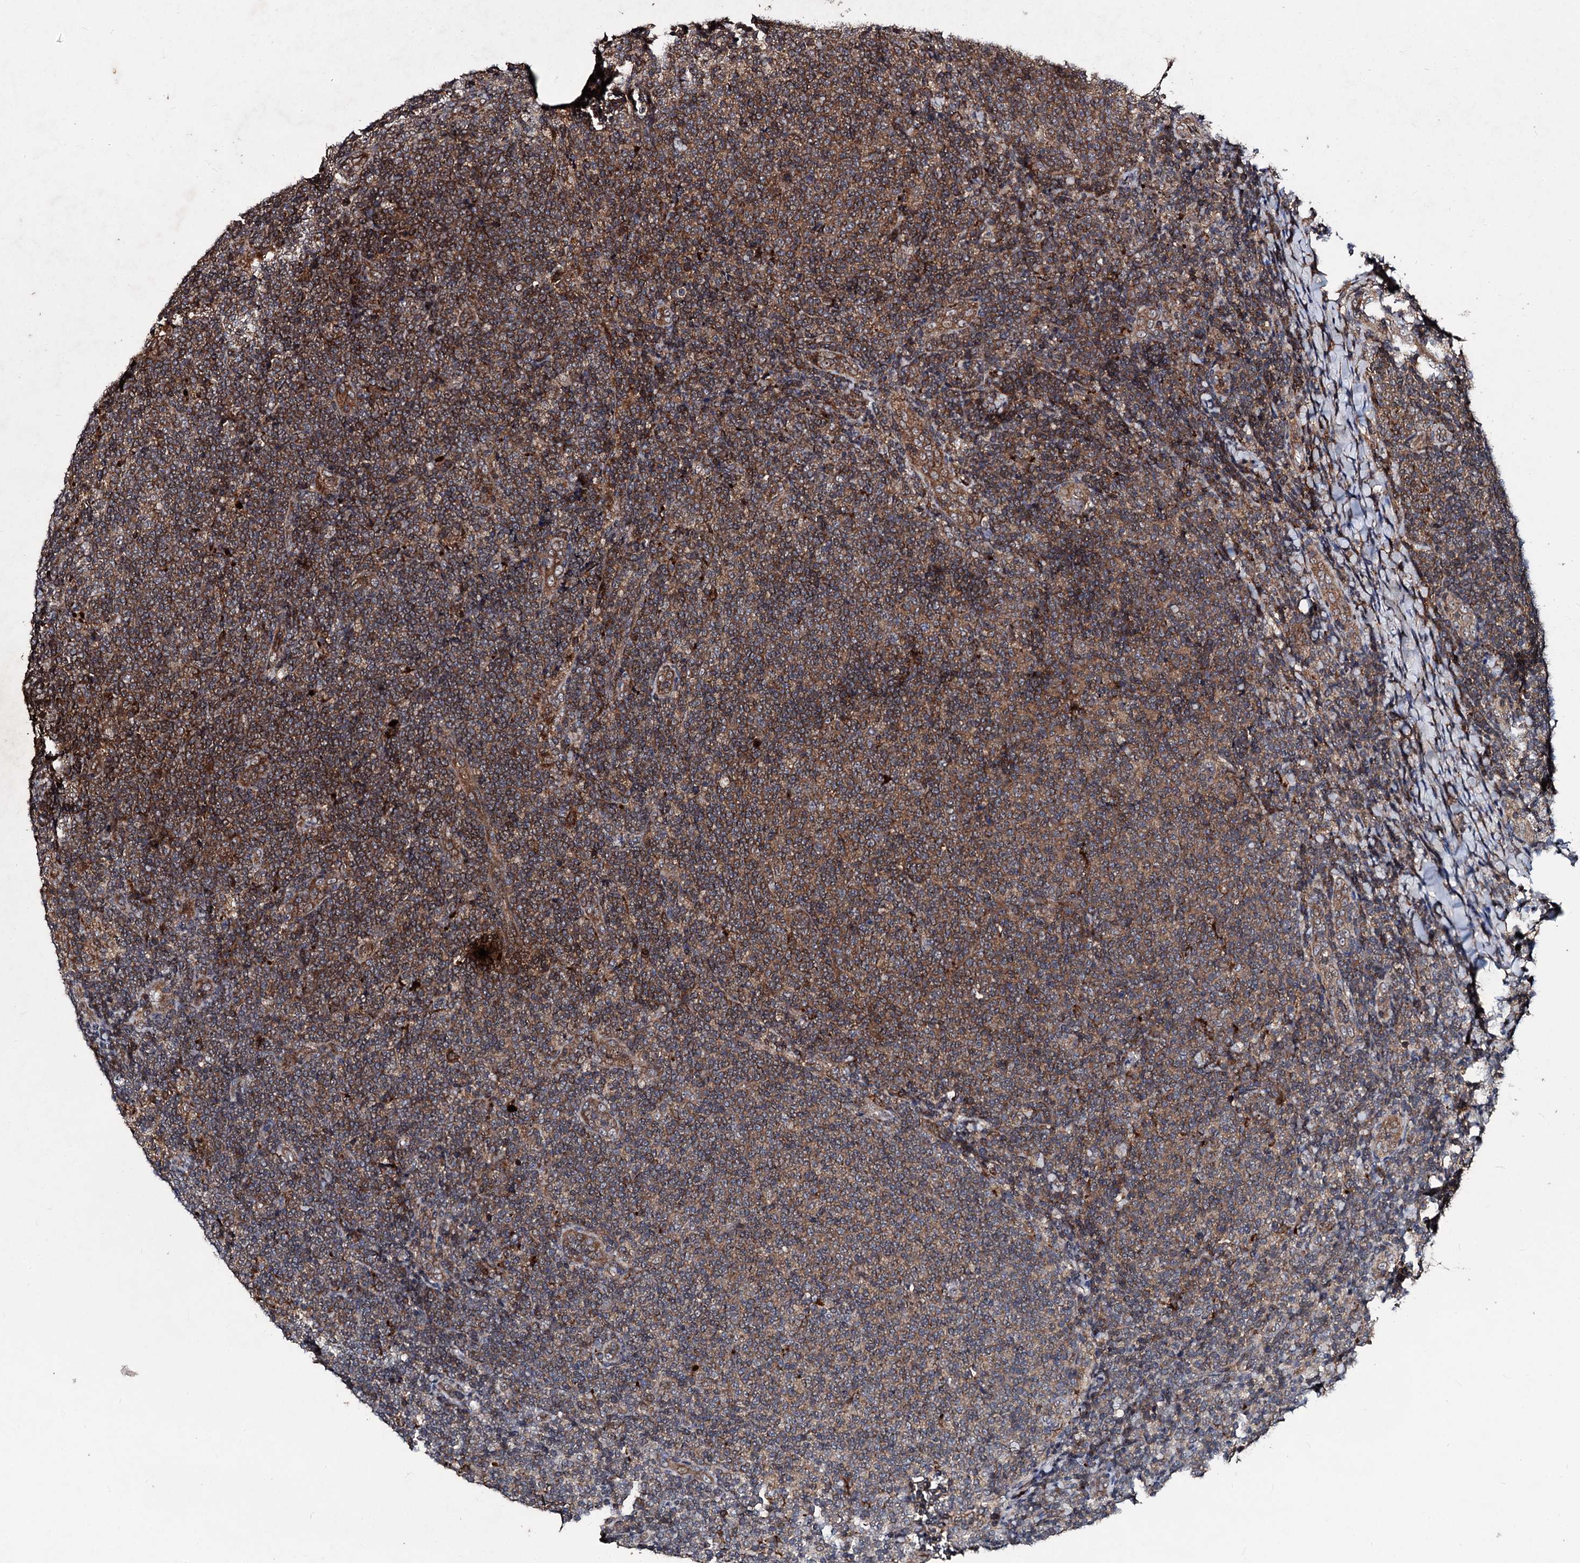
{"staining": {"intensity": "moderate", "quantity": ">75%", "location": "cytoplasmic/membranous"}, "tissue": "lymphoma", "cell_type": "Tumor cells", "image_type": "cancer", "snomed": [{"axis": "morphology", "description": "Malignant lymphoma, non-Hodgkin's type, Low grade"}, {"axis": "topography", "description": "Lymph node"}], "caption": "Protein analysis of malignant lymphoma, non-Hodgkin's type (low-grade) tissue reveals moderate cytoplasmic/membranous positivity in approximately >75% of tumor cells.", "gene": "BCL2L2", "patient": {"sex": "male", "age": 66}}